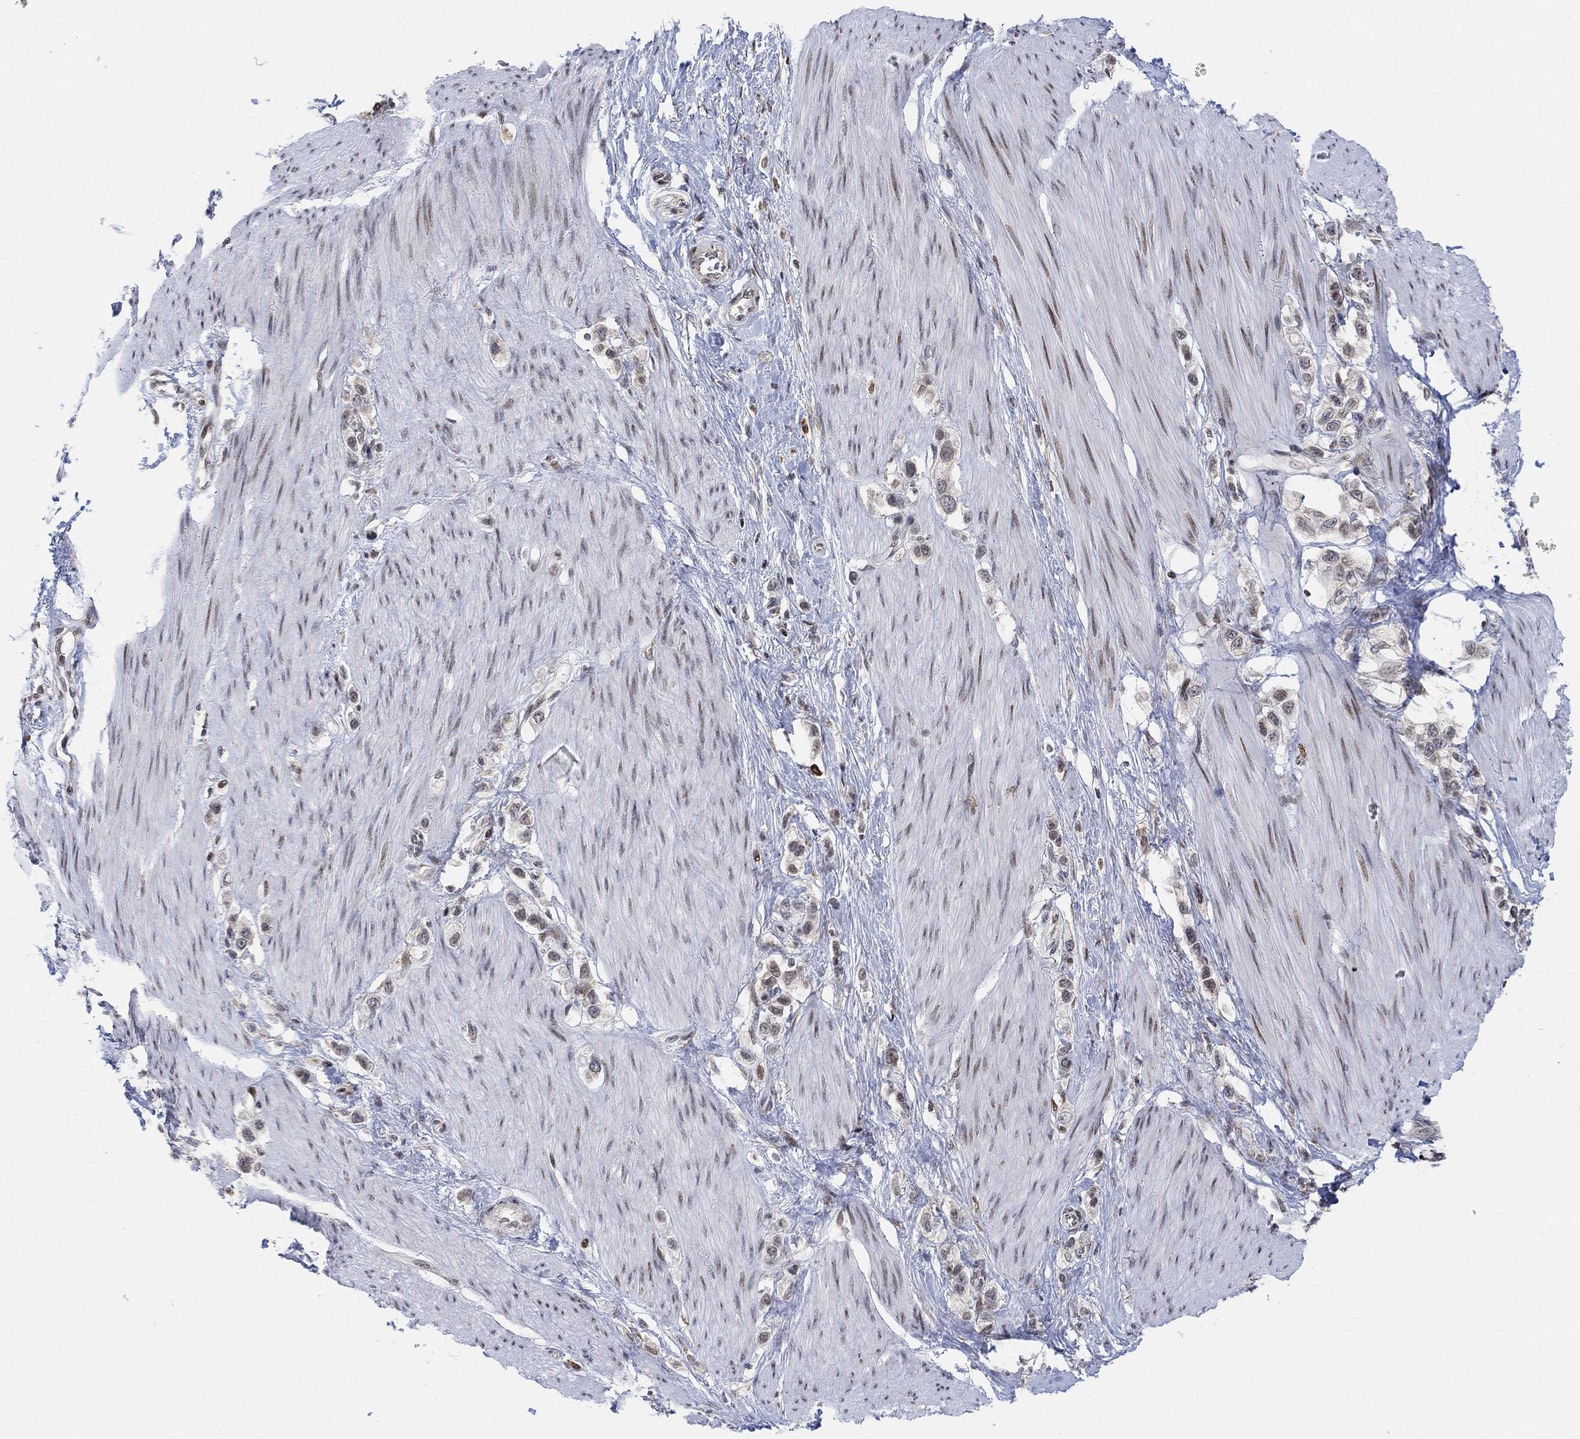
{"staining": {"intensity": "negative", "quantity": "none", "location": "none"}, "tissue": "stomach cancer", "cell_type": "Tumor cells", "image_type": "cancer", "snomed": [{"axis": "morphology", "description": "Normal tissue, NOS"}, {"axis": "morphology", "description": "Adenocarcinoma, NOS"}, {"axis": "morphology", "description": "Adenocarcinoma, High grade"}, {"axis": "topography", "description": "Stomach, upper"}, {"axis": "topography", "description": "Stomach"}], "caption": "There is no significant positivity in tumor cells of adenocarcinoma (stomach).", "gene": "ABHD14A", "patient": {"sex": "female", "age": 65}}